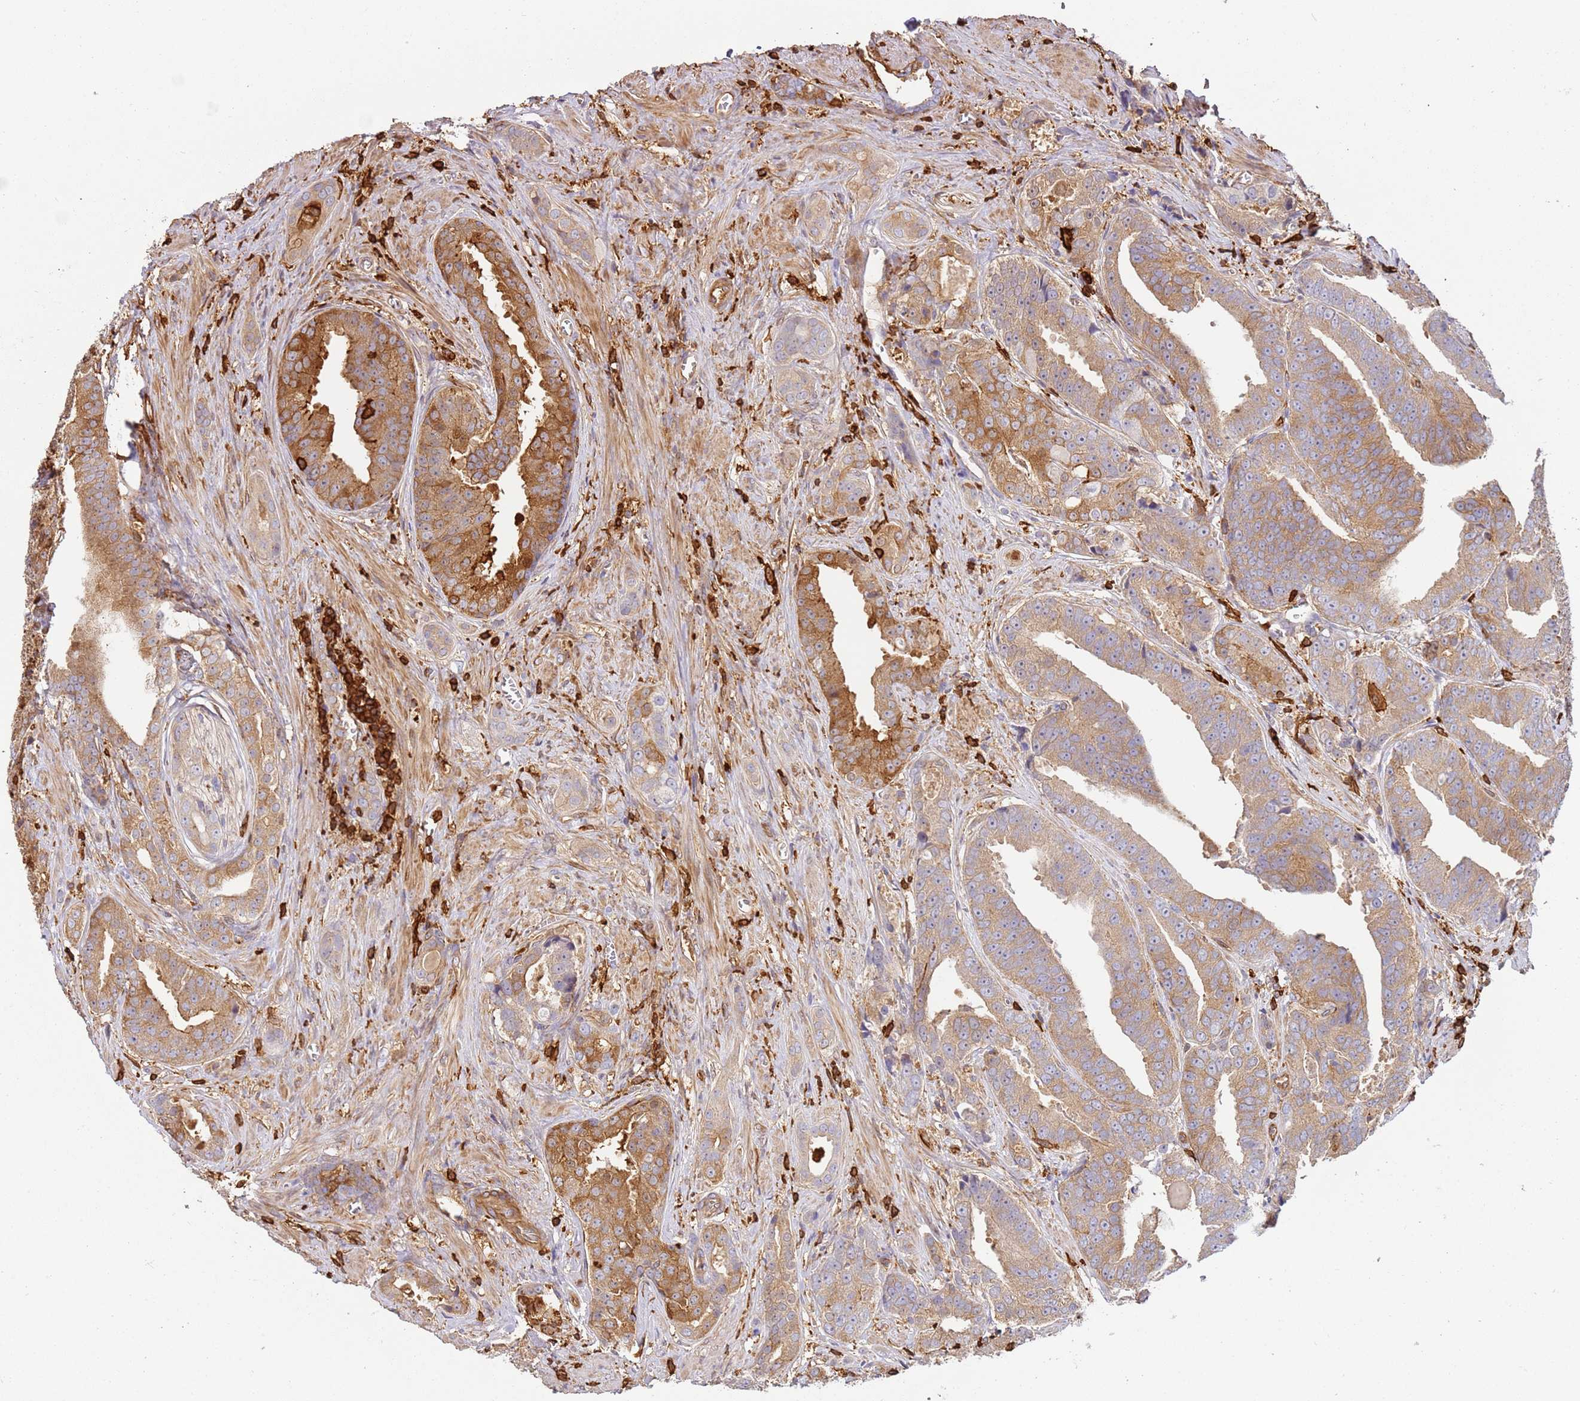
{"staining": {"intensity": "moderate", "quantity": "25%-75%", "location": "cytoplasmic/membranous"}, "tissue": "prostate cancer", "cell_type": "Tumor cells", "image_type": "cancer", "snomed": [{"axis": "morphology", "description": "Adenocarcinoma, High grade"}, {"axis": "topography", "description": "Prostate"}], "caption": "Moderate cytoplasmic/membranous protein expression is present in approximately 25%-75% of tumor cells in prostate high-grade adenocarcinoma.", "gene": "OR6P1", "patient": {"sex": "male", "age": 55}}